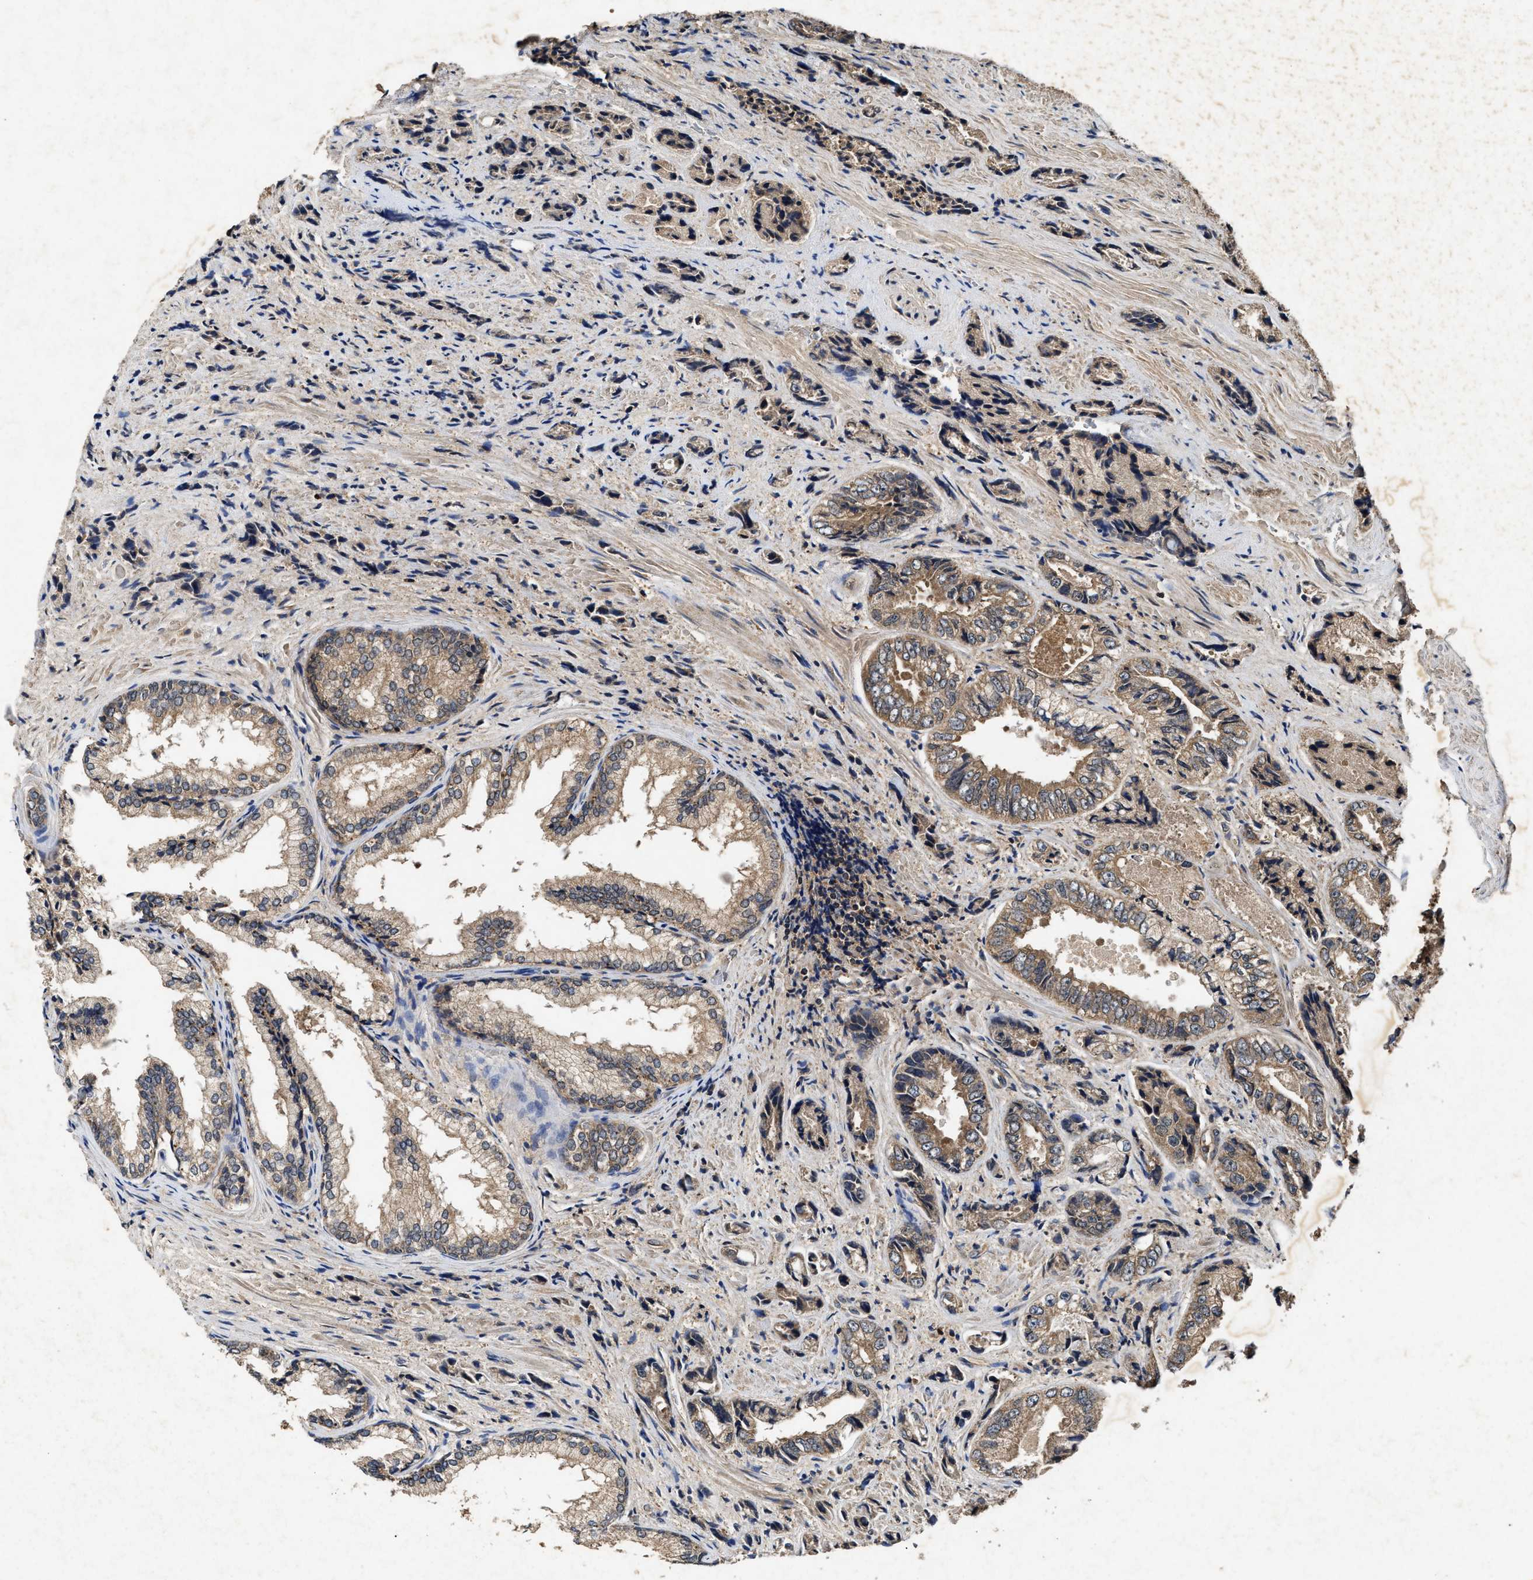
{"staining": {"intensity": "moderate", "quantity": ">75%", "location": "cytoplasmic/membranous"}, "tissue": "prostate cancer", "cell_type": "Tumor cells", "image_type": "cancer", "snomed": [{"axis": "morphology", "description": "Adenocarcinoma, High grade"}, {"axis": "topography", "description": "Prostate"}], "caption": "Immunohistochemical staining of human prostate cancer (adenocarcinoma (high-grade)) demonstrates medium levels of moderate cytoplasmic/membranous expression in about >75% of tumor cells. (brown staining indicates protein expression, while blue staining denotes nuclei).", "gene": "PDAP1", "patient": {"sex": "male", "age": 61}}